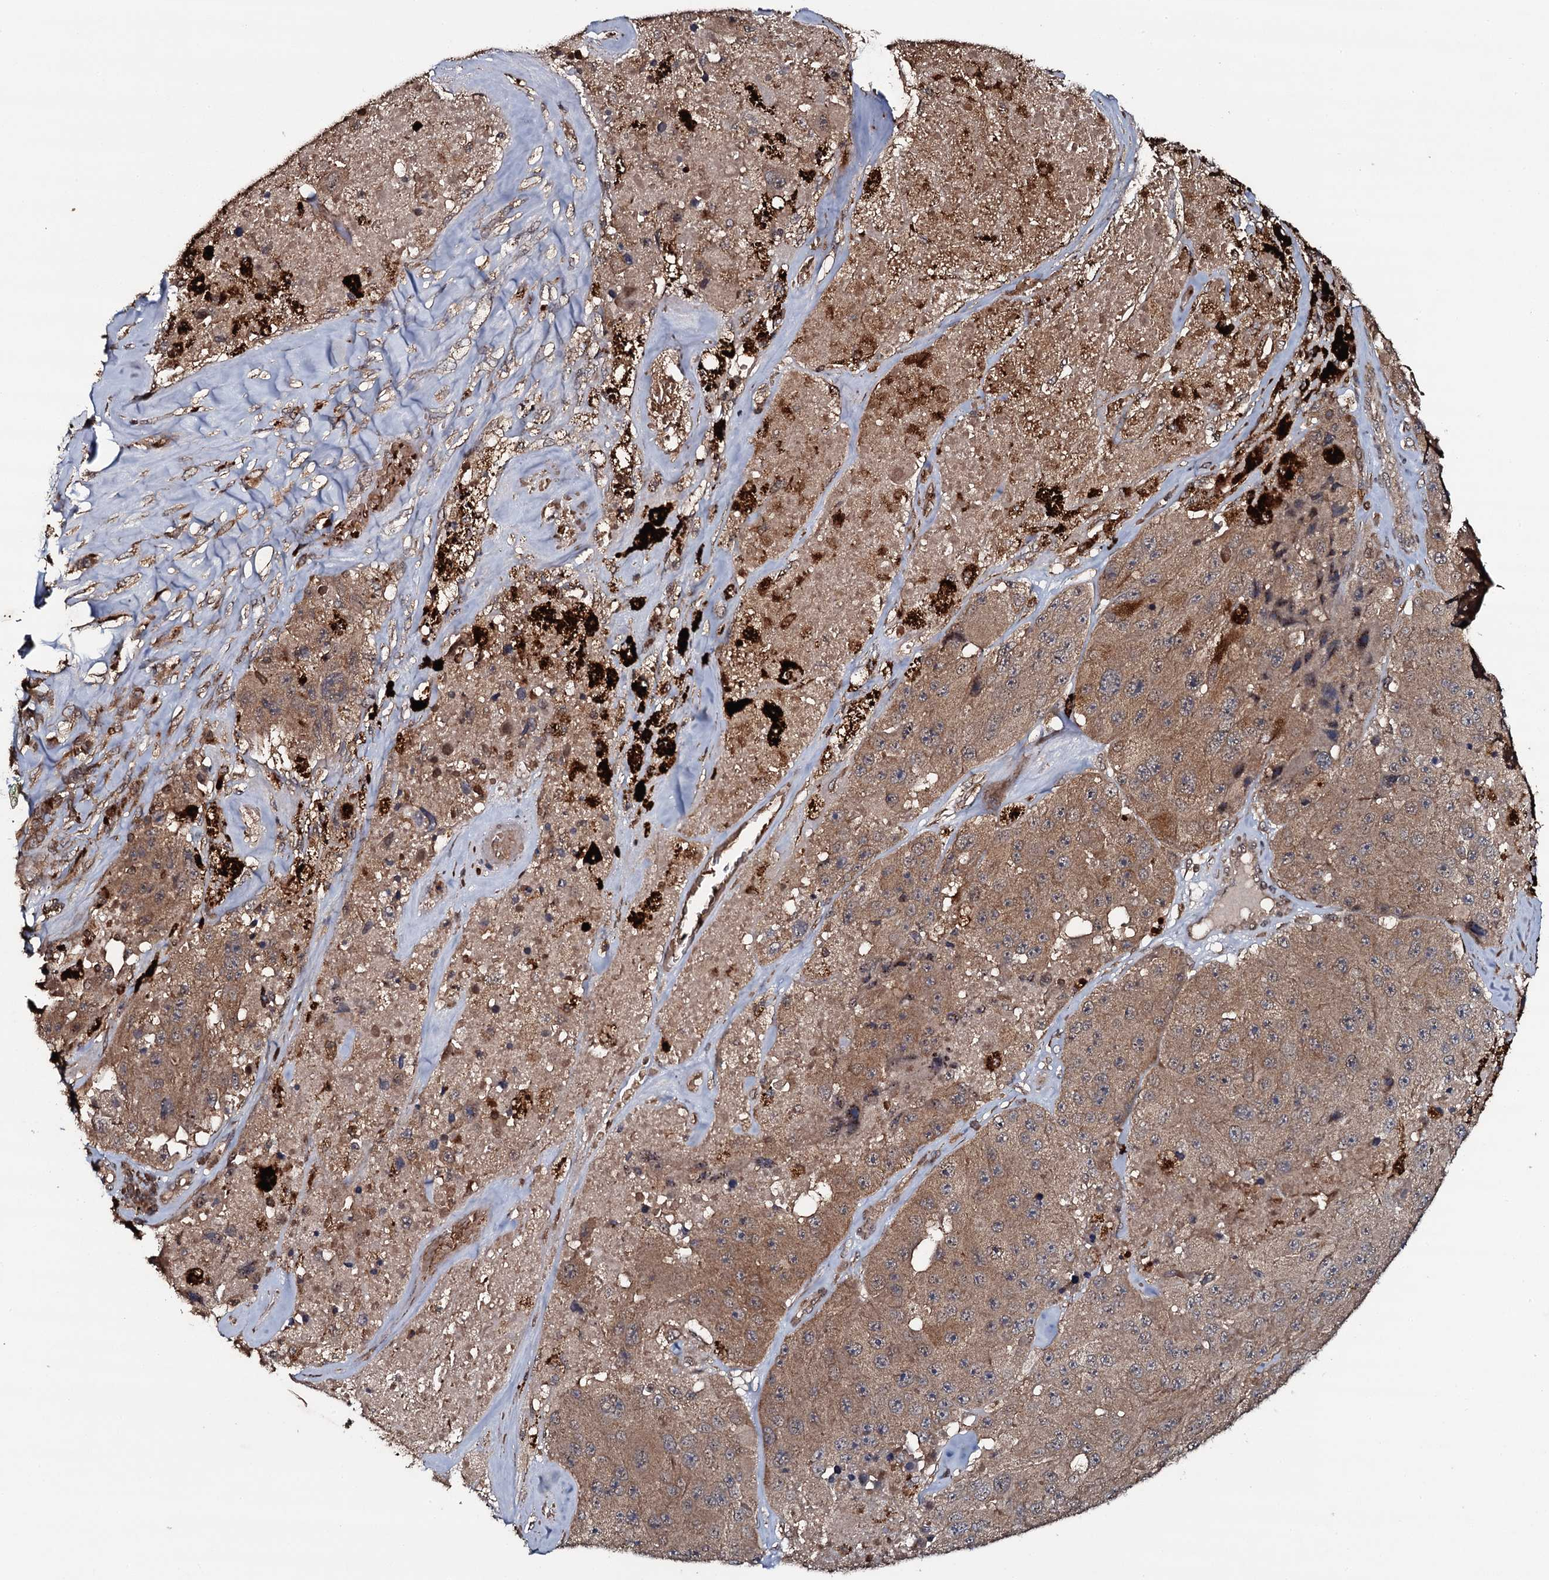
{"staining": {"intensity": "moderate", "quantity": ">75%", "location": "cytoplasmic/membranous"}, "tissue": "melanoma", "cell_type": "Tumor cells", "image_type": "cancer", "snomed": [{"axis": "morphology", "description": "Malignant melanoma, Metastatic site"}, {"axis": "topography", "description": "Lymph node"}], "caption": "High-magnification brightfield microscopy of malignant melanoma (metastatic site) stained with DAB (brown) and counterstained with hematoxylin (blue). tumor cells exhibit moderate cytoplasmic/membranous staining is seen in about>75% of cells.", "gene": "ADGRG3", "patient": {"sex": "male", "age": 62}}